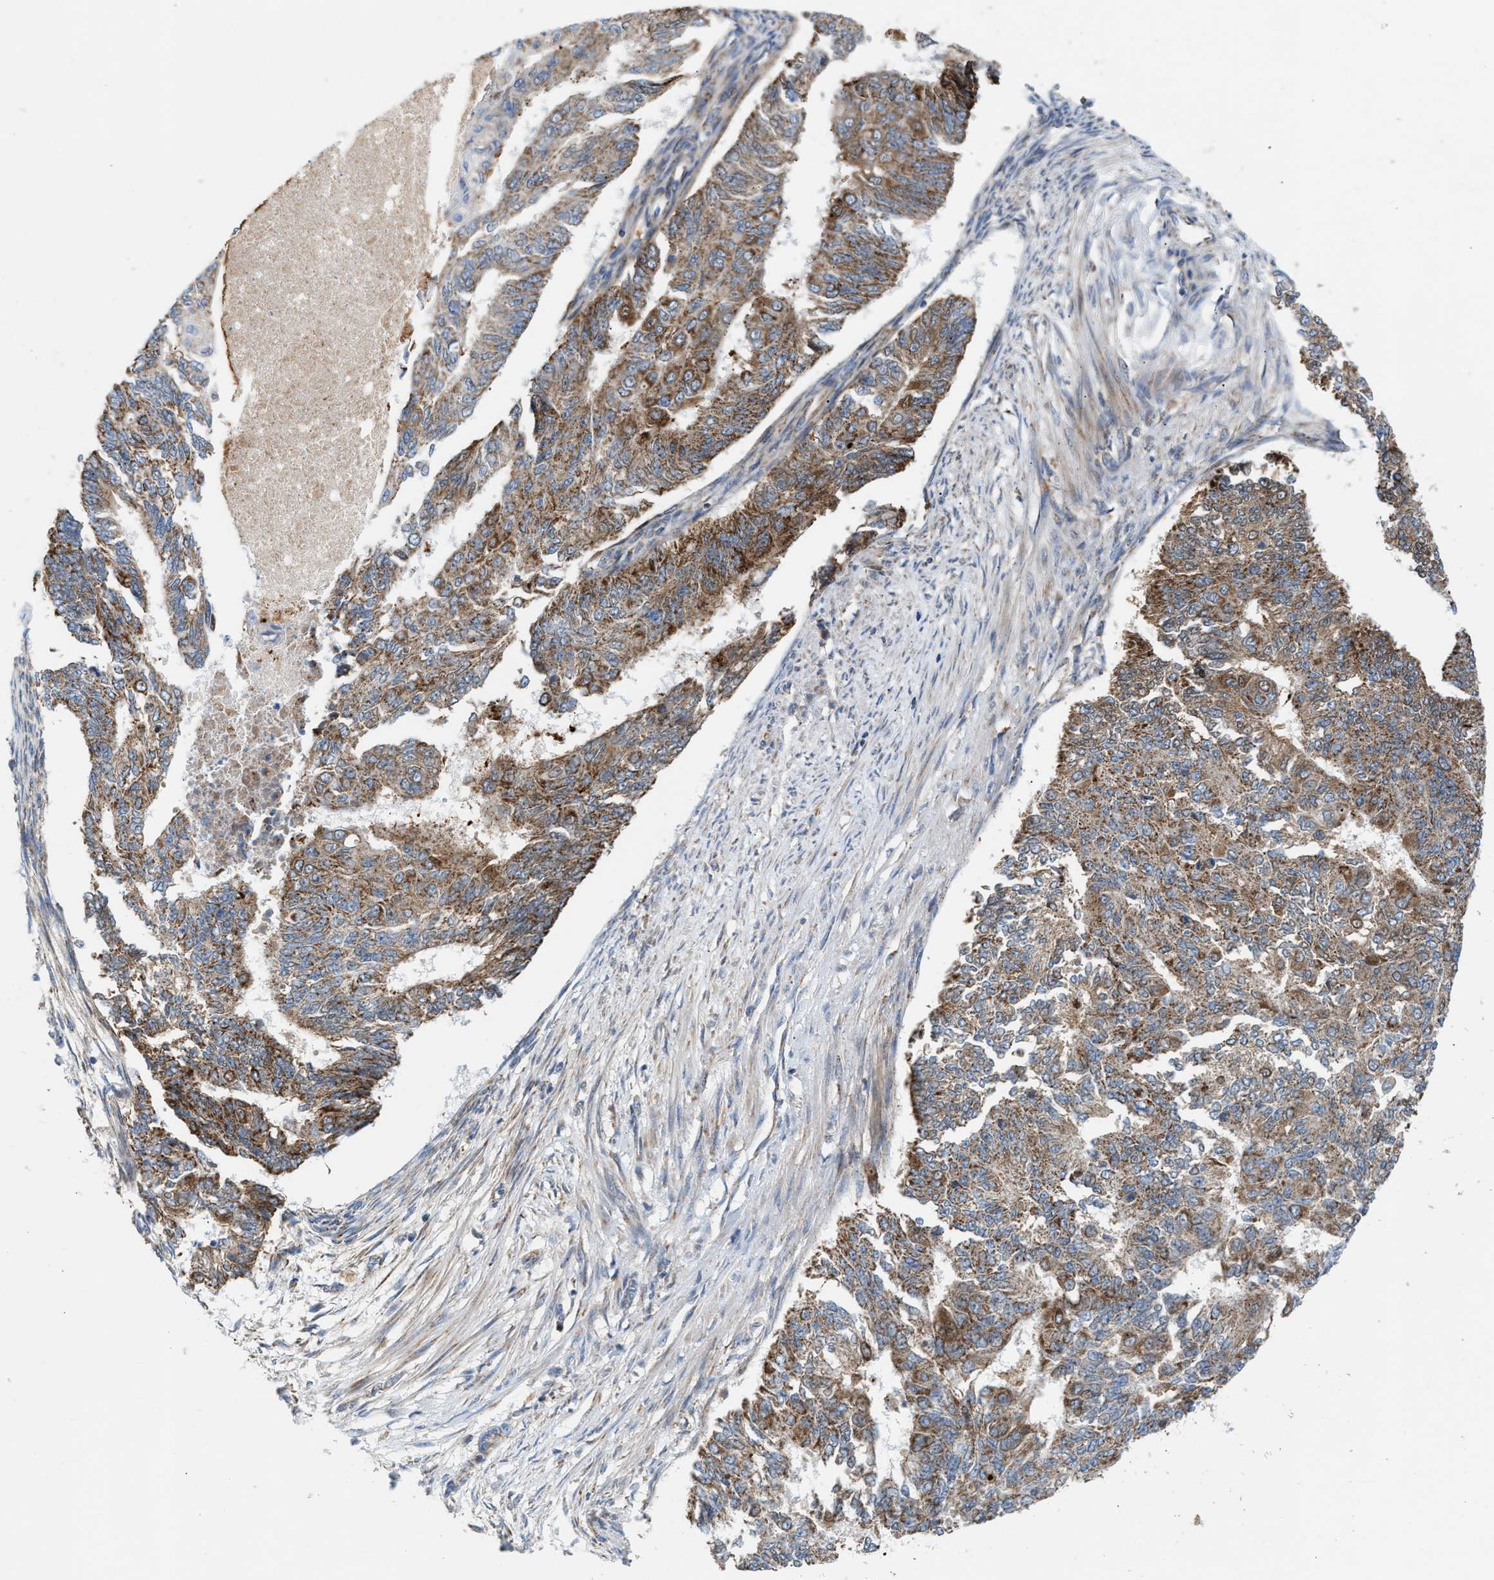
{"staining": {"intensity": "moderate", "quantity": ">75%", "location": "cytoplasmic/membranous"}, "tissue": "endometrial cancer", "cell_type": "Tumor cells", "image_type": "cancer", "snomed": [{"axis": "morphology", "description": "Adenocarcinoma, NOS"}, {"axis": "topography", "description": "Endometrium"}], "caption": "Immunohistochemistry (IHC) of human endometrial adenocarcinoma exhibits medium levels of moderate cytoplasmic/membranous positivity in about >75% of tumor cells.", "gene": "PMPCA", "patient": {"sex": "female", "age": 32}}